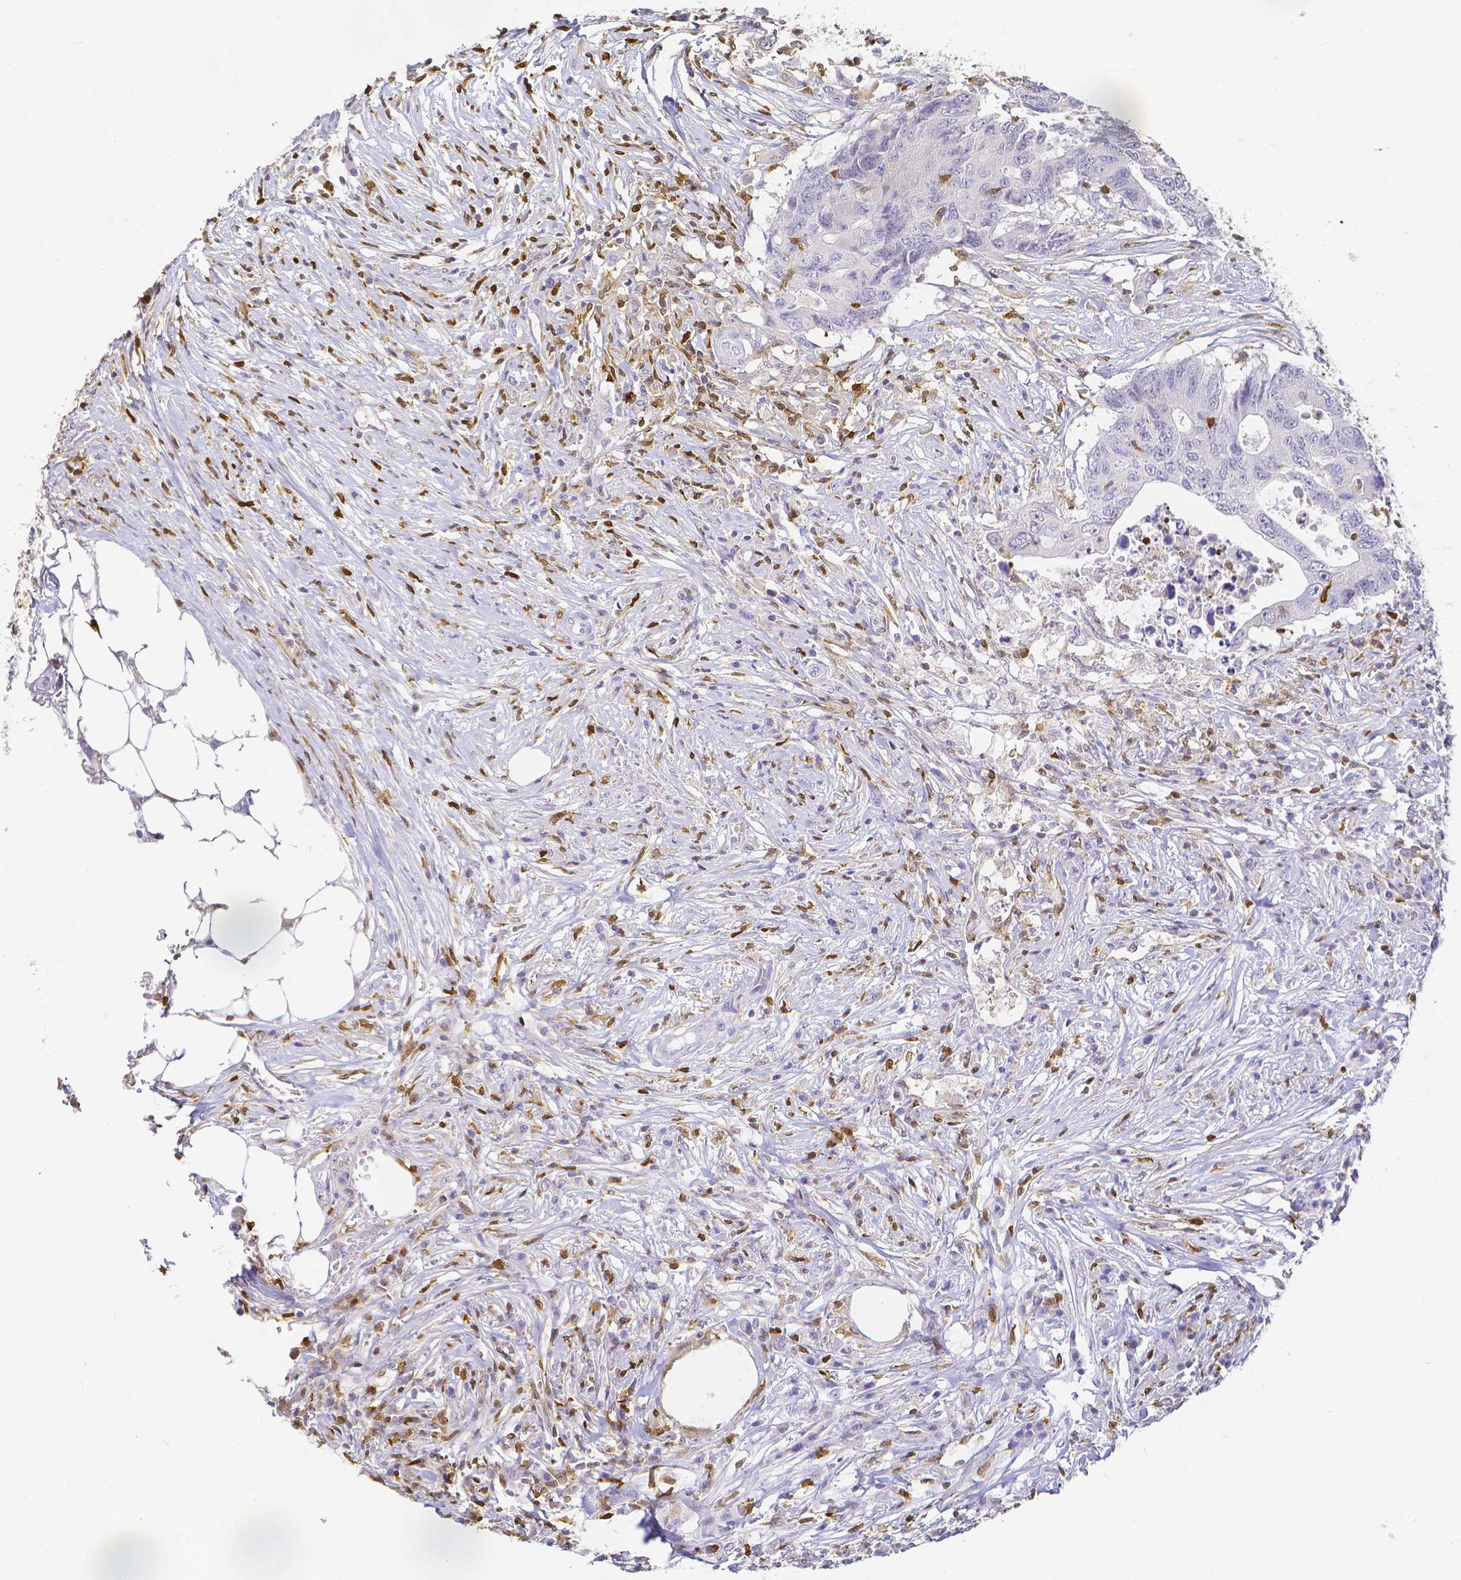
{"staining": {"intensity": "negative", "quantity": "none", "location": "none"}, "tissue": "colorectal cancer", "cell_type": "Tumor cells", "image_type": "cancer", "snomed": [{"axis": "morphology", "description": "Adenocarcinoma, NOS"}, {"axis": "topography", "description": "Colon"}], "caption": "Protein analysis of colorectal cancer (adenocarcinoma) shows no significant staining in tumor cells.", "gene": "COTL1", "patient": {"sex": "male", "age": 71}}